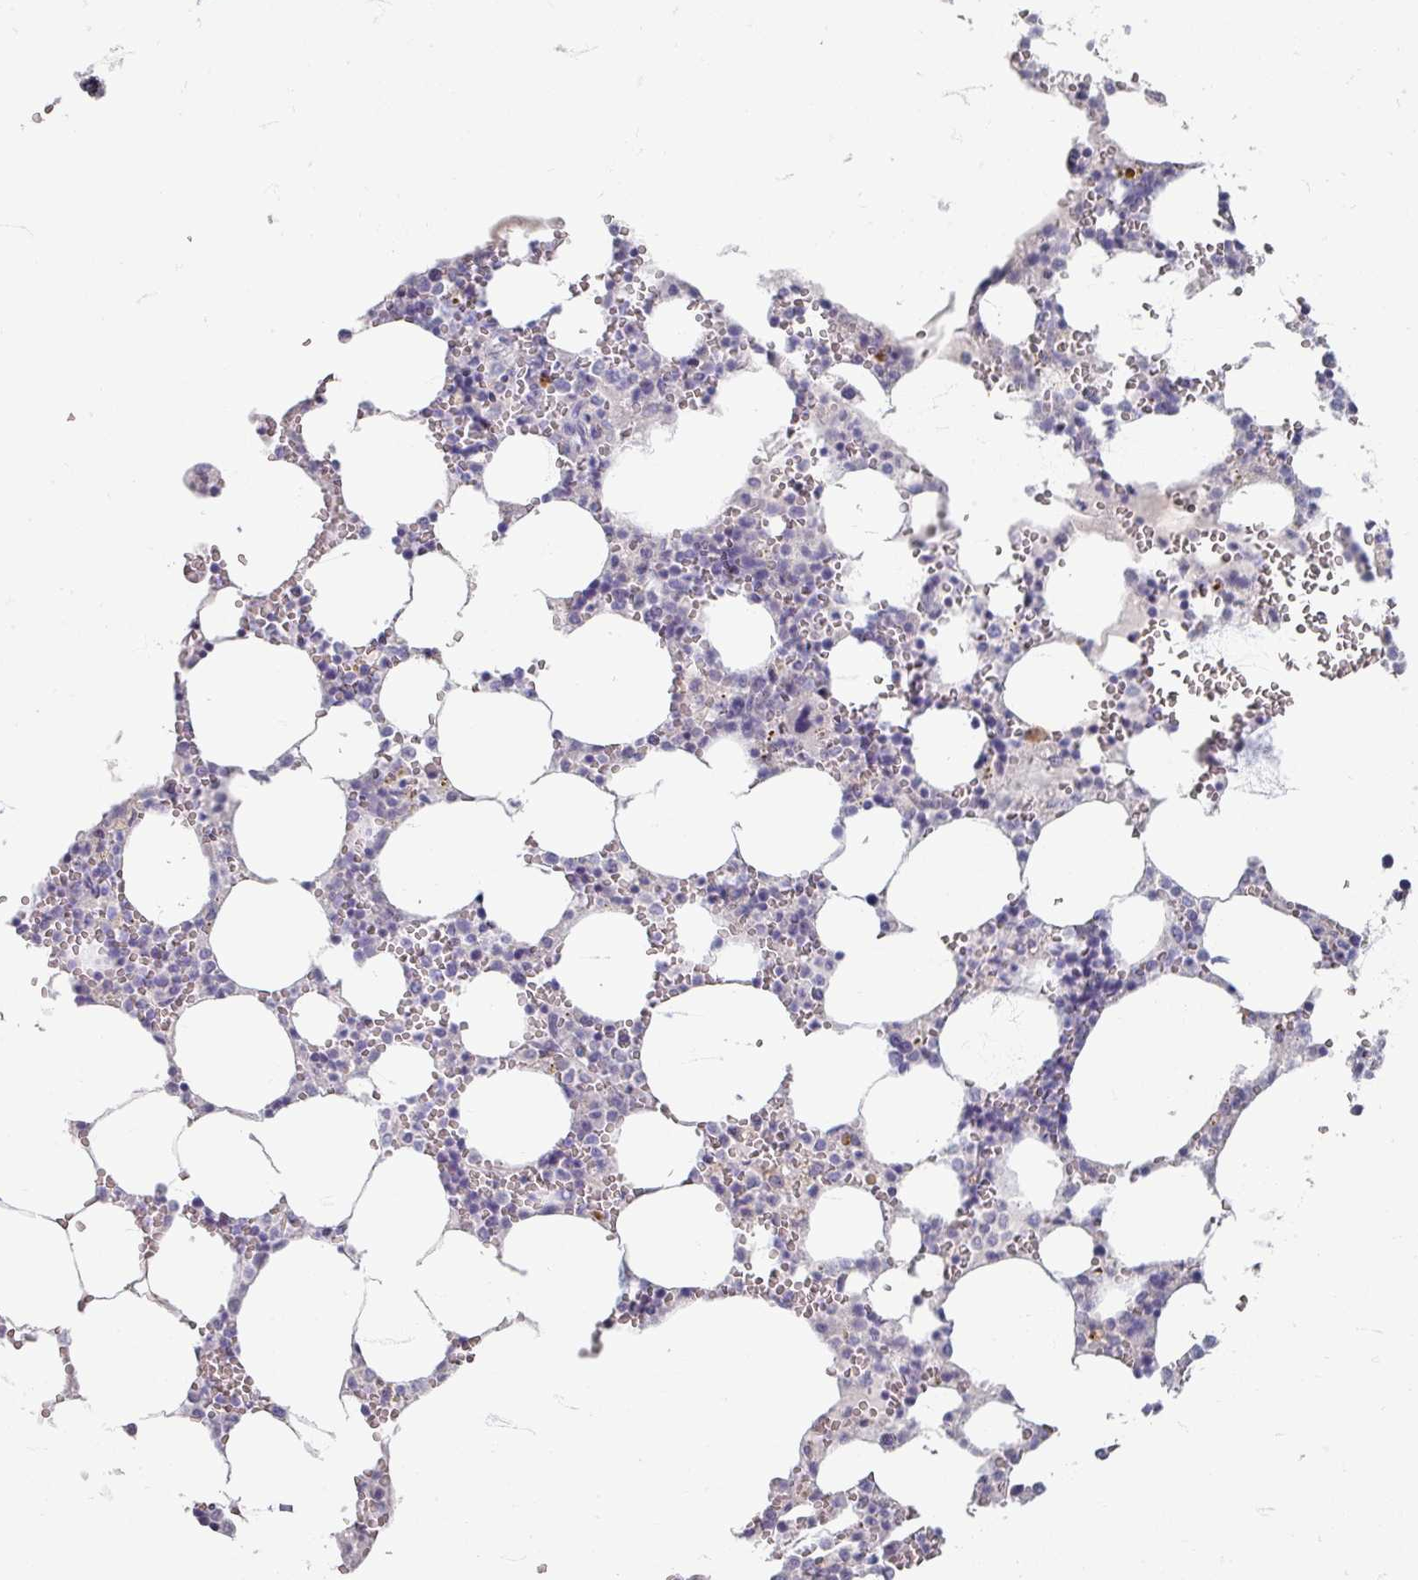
{"staining": {"intensity": "negative", "quantity": "none", "location": "none"}, "tissue": "bone marrow", "cell_type": "Hematopoietic cells", "image_type": "normal", "snomed": [{"axis": "morphology", "description": "Normal tissue, NOS"}, {"axis": "topography", "description": "Bone marrow"}], "caption": "High power microscopy photomicrograph of an immunohistochemistry histopathology image of normal bone marrow, revealing no significant positivity in hematopoietic cells.", "gene": "ZNF878", "patient": {"sex": "male", "age": 64}}